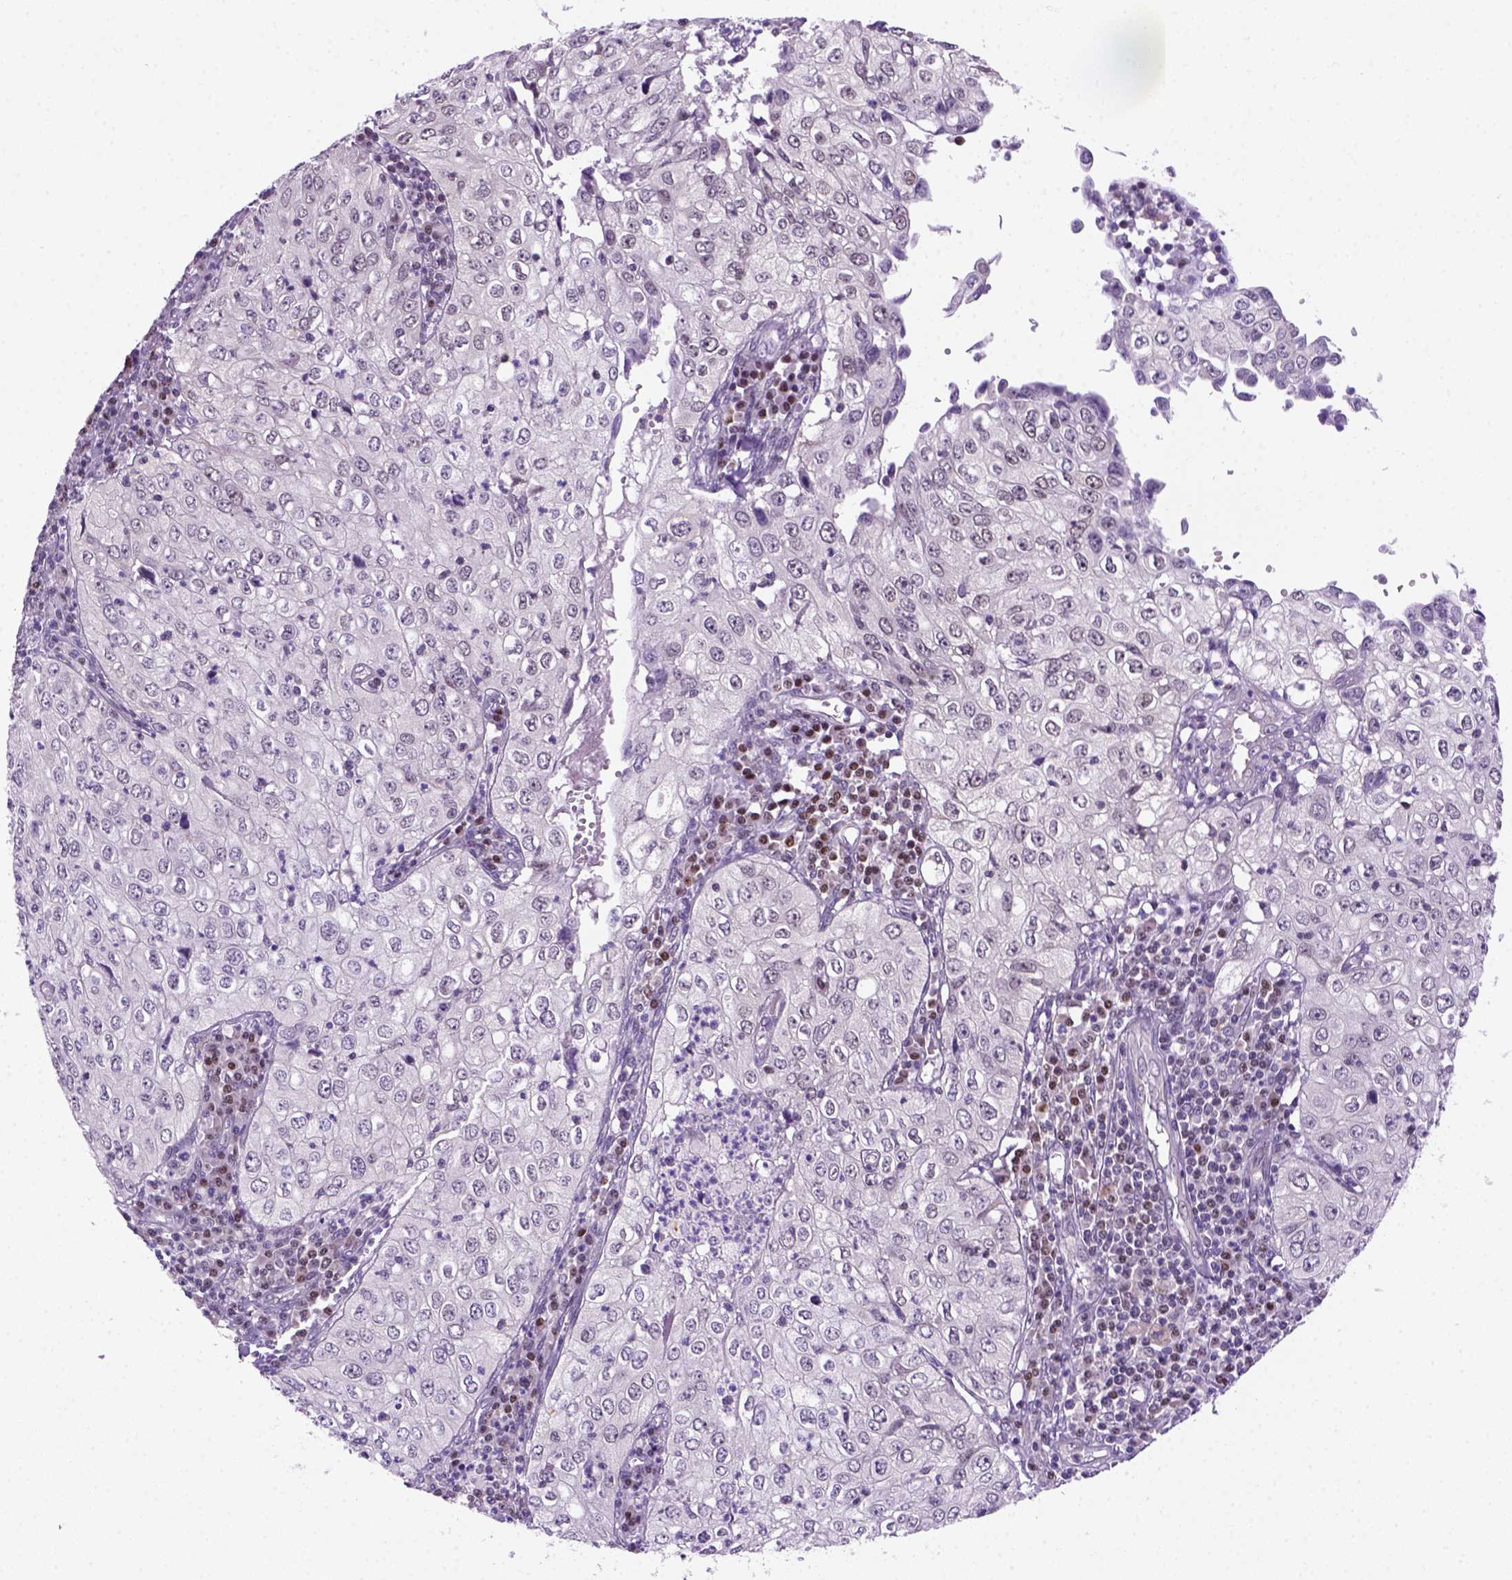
{"staining": {"intensity": "negative", "quantity": "none", "location": "none"}, "tissue": "cervical cancer", "cell_type": "Tumor cells", "image_type": "cancer", "snomed": [{"axis": "morphology", "description": "Squamous cell carcinoma, NOS"}, {"axis": "topography", "description": "Cervix"}], "caption": "Tumor cells show no significant protein expression in cervical cancer (squamous cell carcinoma). (DAB immunohistochemistry (IHC), high magnification).", "gene": "MGMT", "patient": {"sex": "female", "age": 24}}